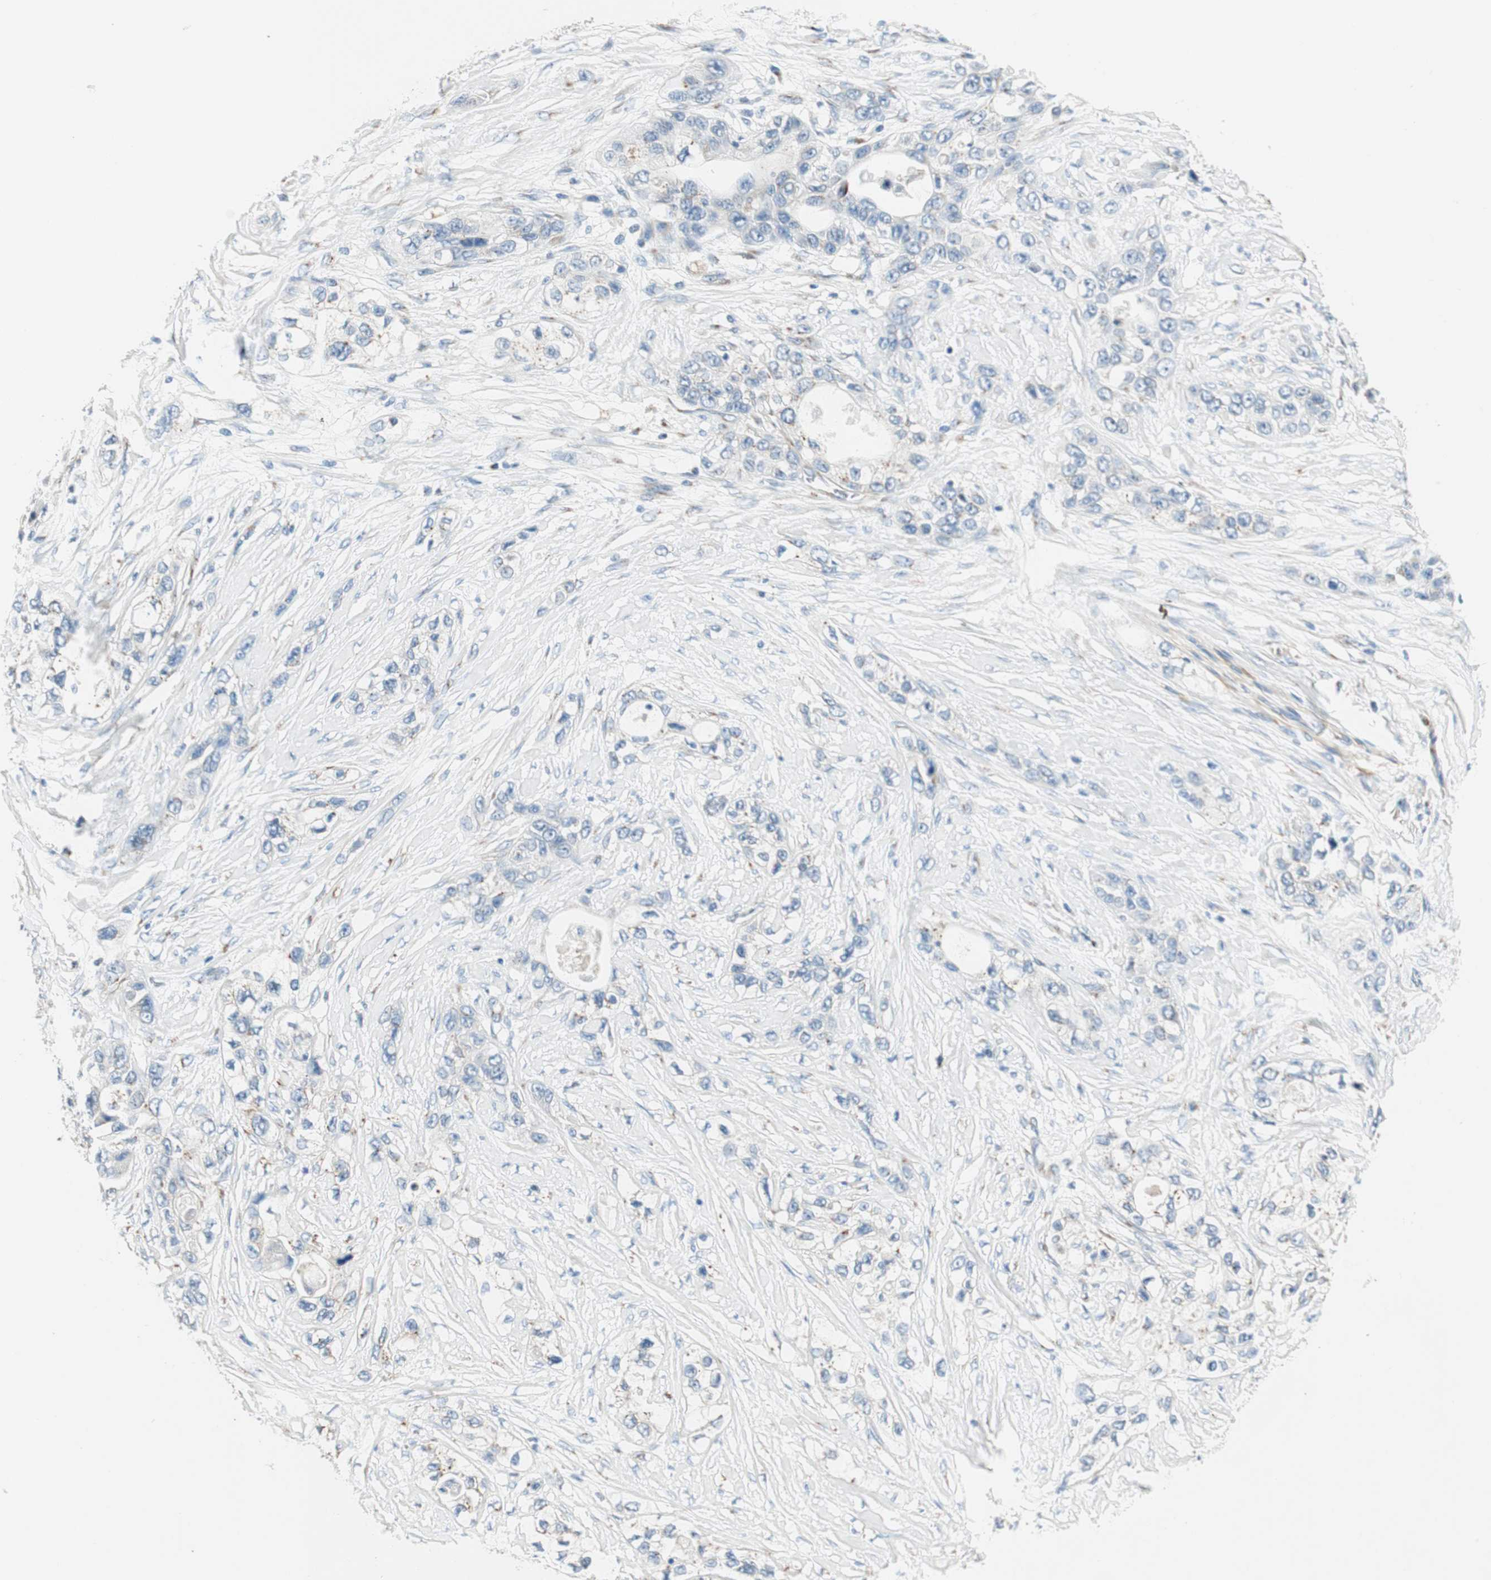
{"staining": {"intensity": "negative", "quantity": "none", "location": "none"}, "tissue": "pancreatic cancer", "cell_type": "Tumor cells", "image_type": "cancer", "snomed": [{"axis": "morphology", "description": "Adenocarcinoma, NOS"}, {"axis": "topography", "description": "Pancreas"}], "caption": "DAB immunohistochemical staining of pancreatic cancer (adenocarcinoma) demonstrates no significant staining in tumor cells.", "gene": "TMF1", "patient": {"sex": "female", "age": 70}}